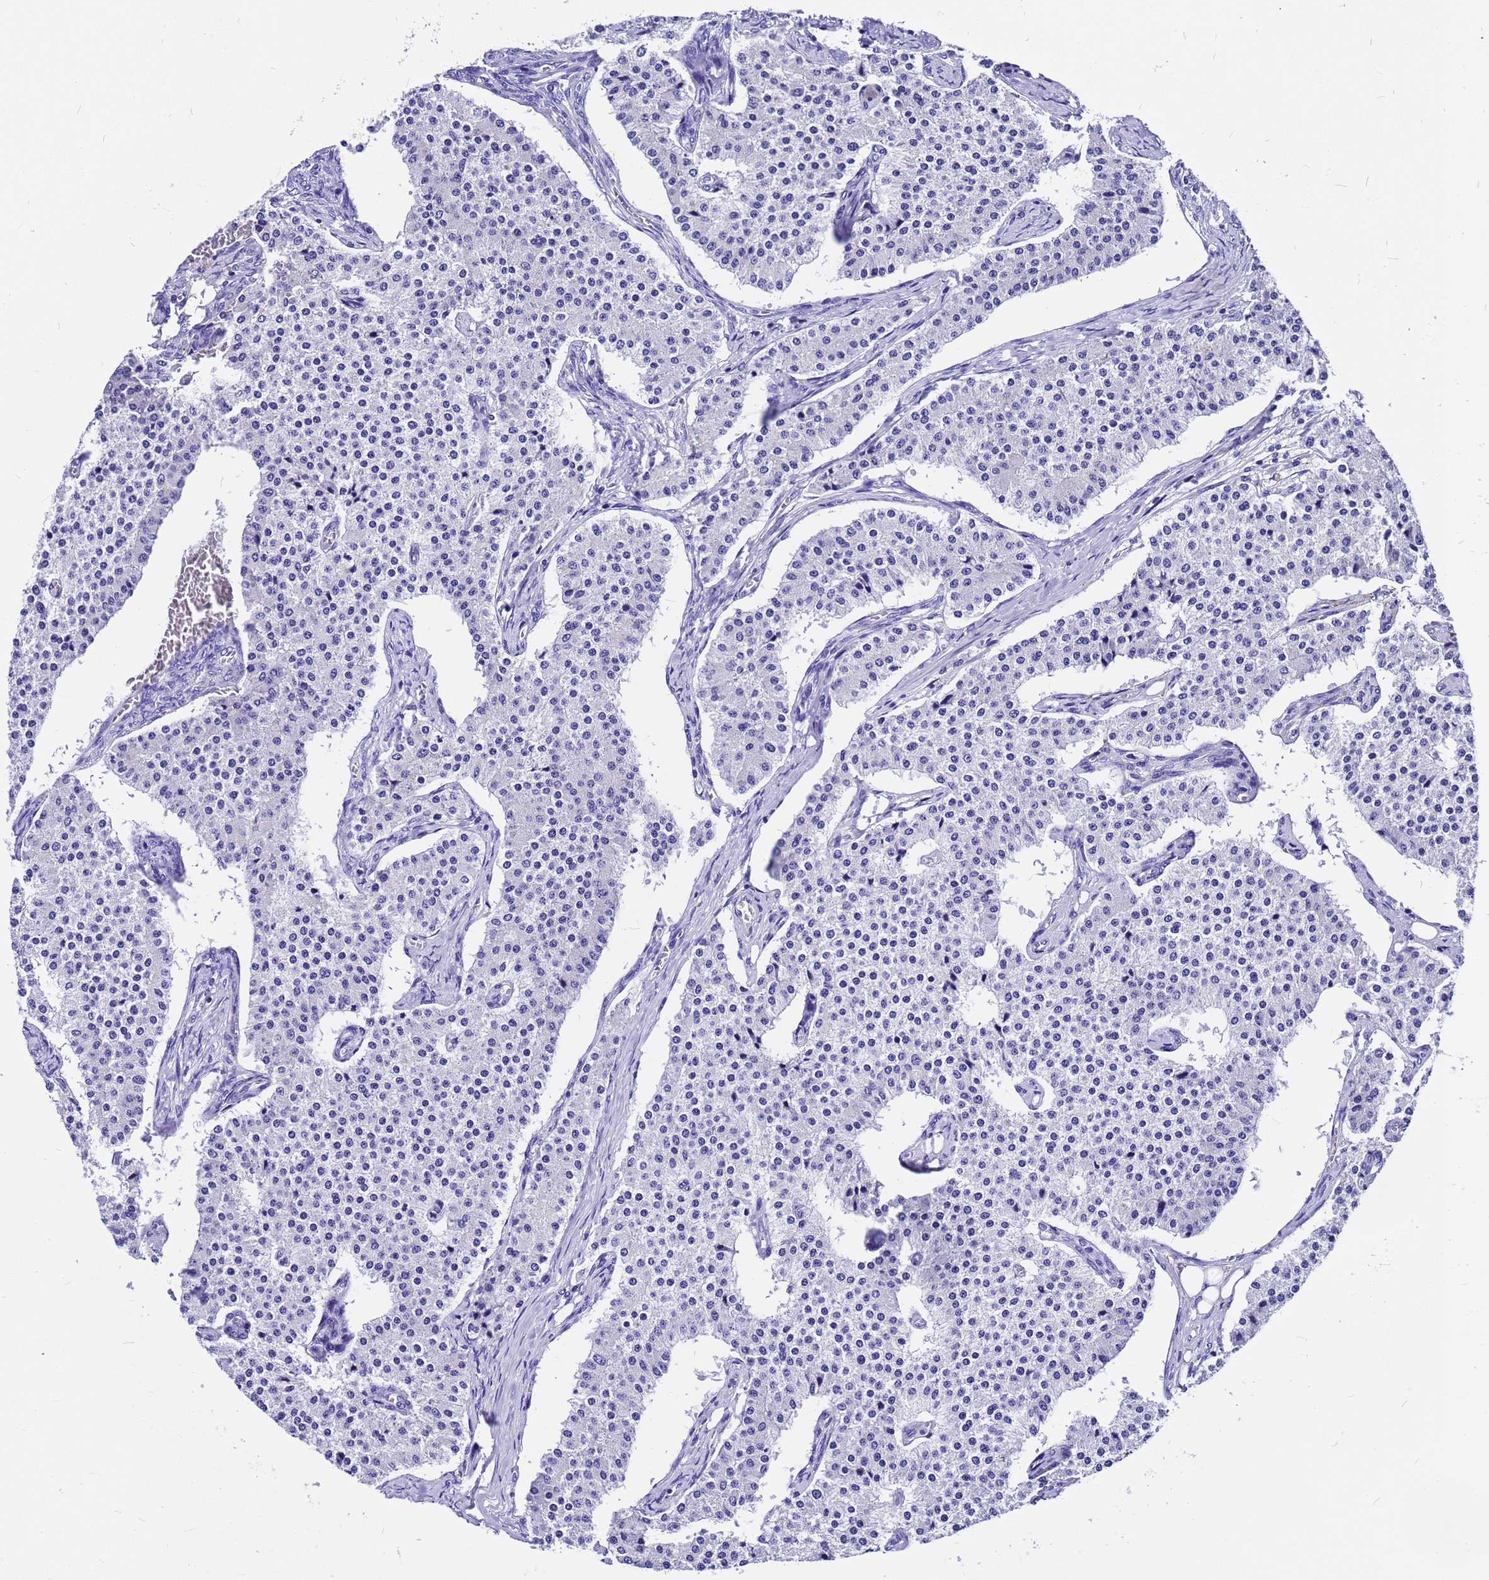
{"staining": {"intensity": "negative", "quantity": "none", "location": "none"}, "tissue": "carcinoid", "cell_type": "Tumor cells", "image_type": "cancer", "snomed": [{"axis": "morphology", "description": "Carcinoid, malignant, NOS"}, {"axis": "topography", "description": "Colon"}], "caption": "This histopathology image is of carcinoid stained with IHC to label a protein in brown with the nuclei are counter-stained blue. There is no positivity in tumor cells. (DAB immunohistochemistry (IHC), high magnification).", "gene": "HERC4", "patient": {"sex": "female", "age": 52}}